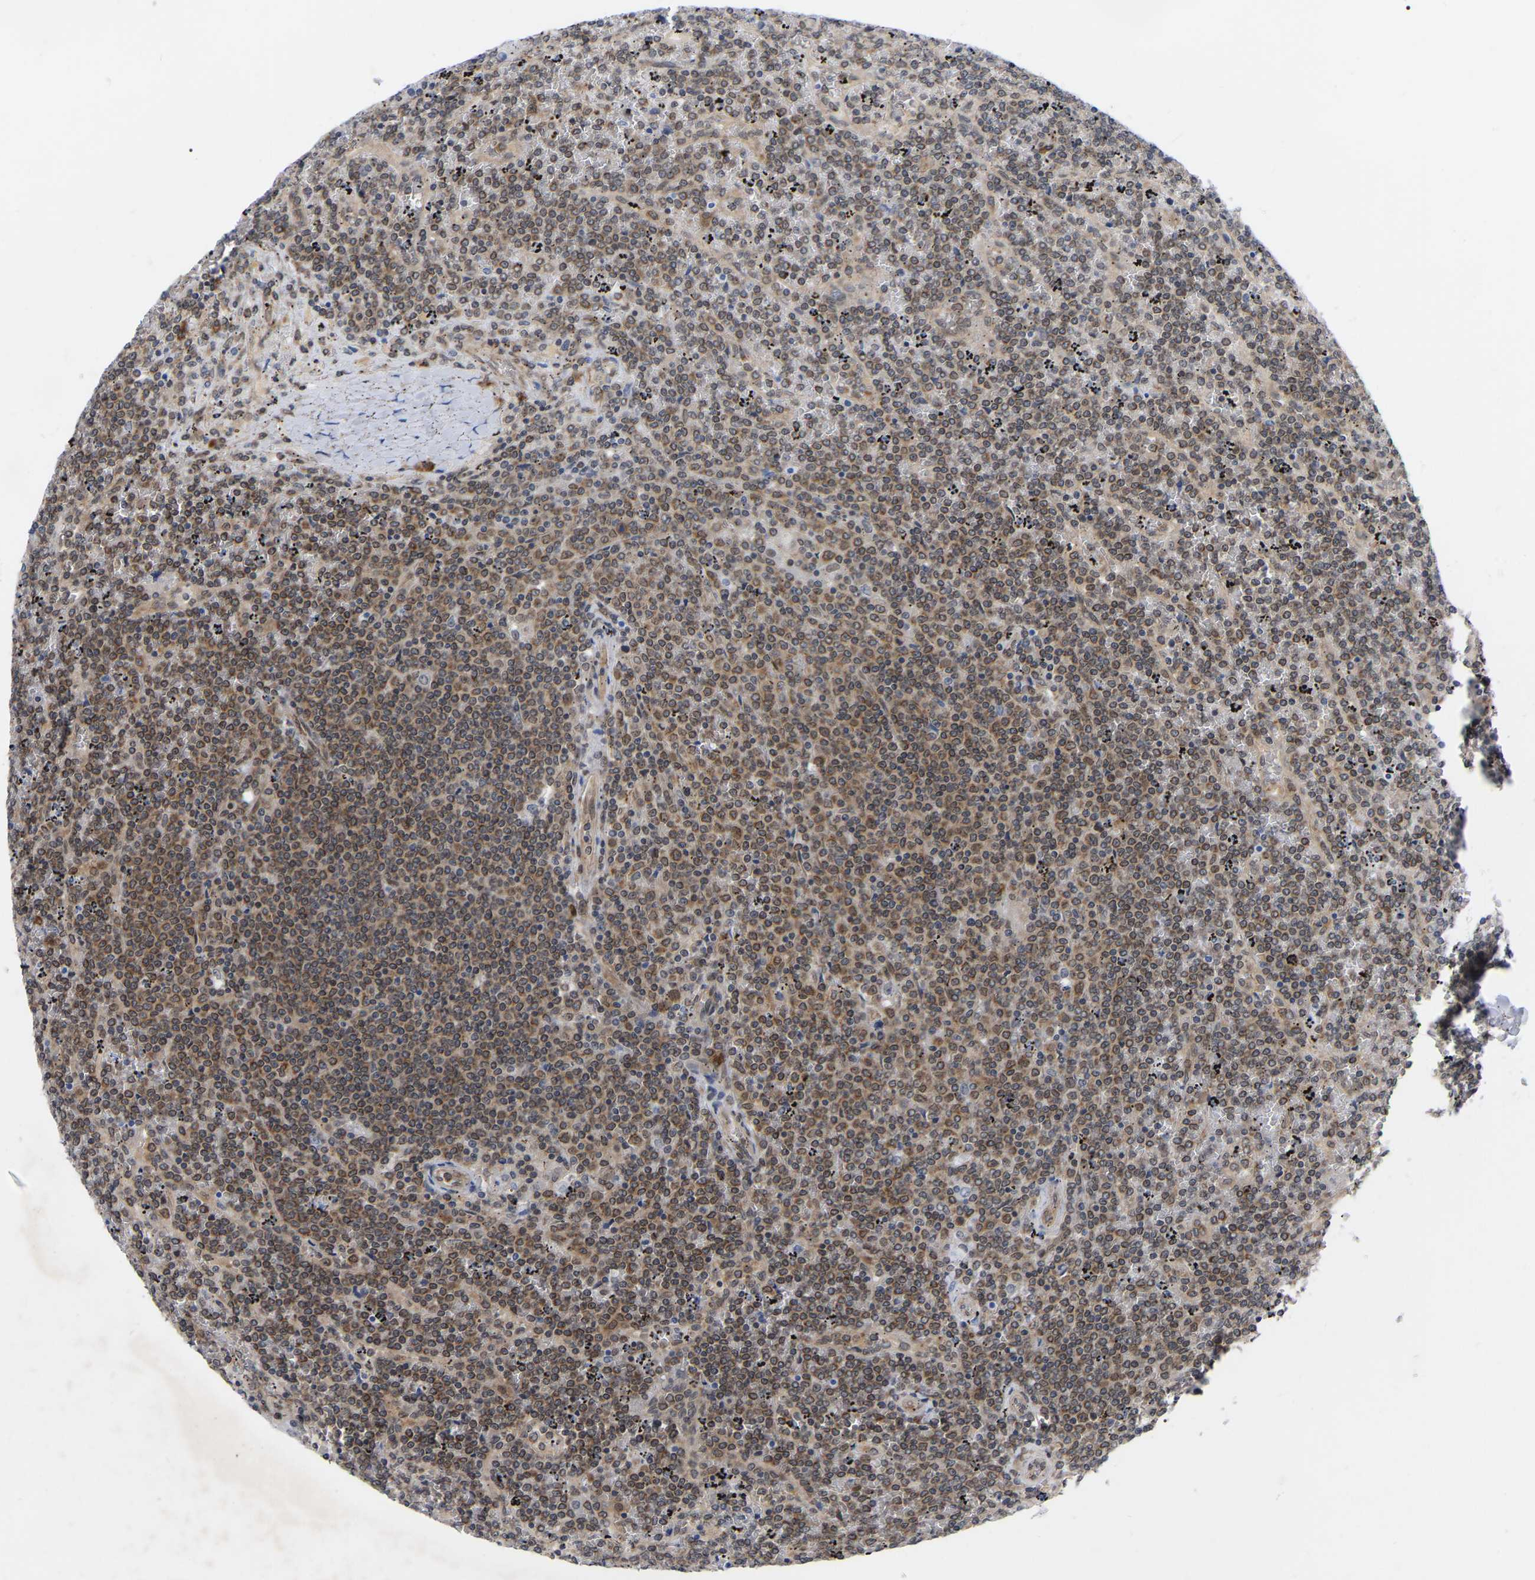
{"staining": {"intensity": "moderate", "quantity": ">75%", "location": "cytoplasmic/membranous"}, "tissue": "lymphoma", "cell_type": "Tumor cells", "image_type": "cancer", "snomed": [{"axis": "morphology", "description": "Malignant lymphoma, non-Hodgkin's type, Low grade"}, {"axis": "topography", "description": "Spleen"}], "caption": "Malignant lymphoma, non-Hodgkin's type (low-grade) tissue demonstrates moderate cytoplasmic/membranous expression in about >75% of tumor cells, visualized by immunohistochemistry.", "gene": "UBE4B", "patient": {"sex": "female", "age": 19}}